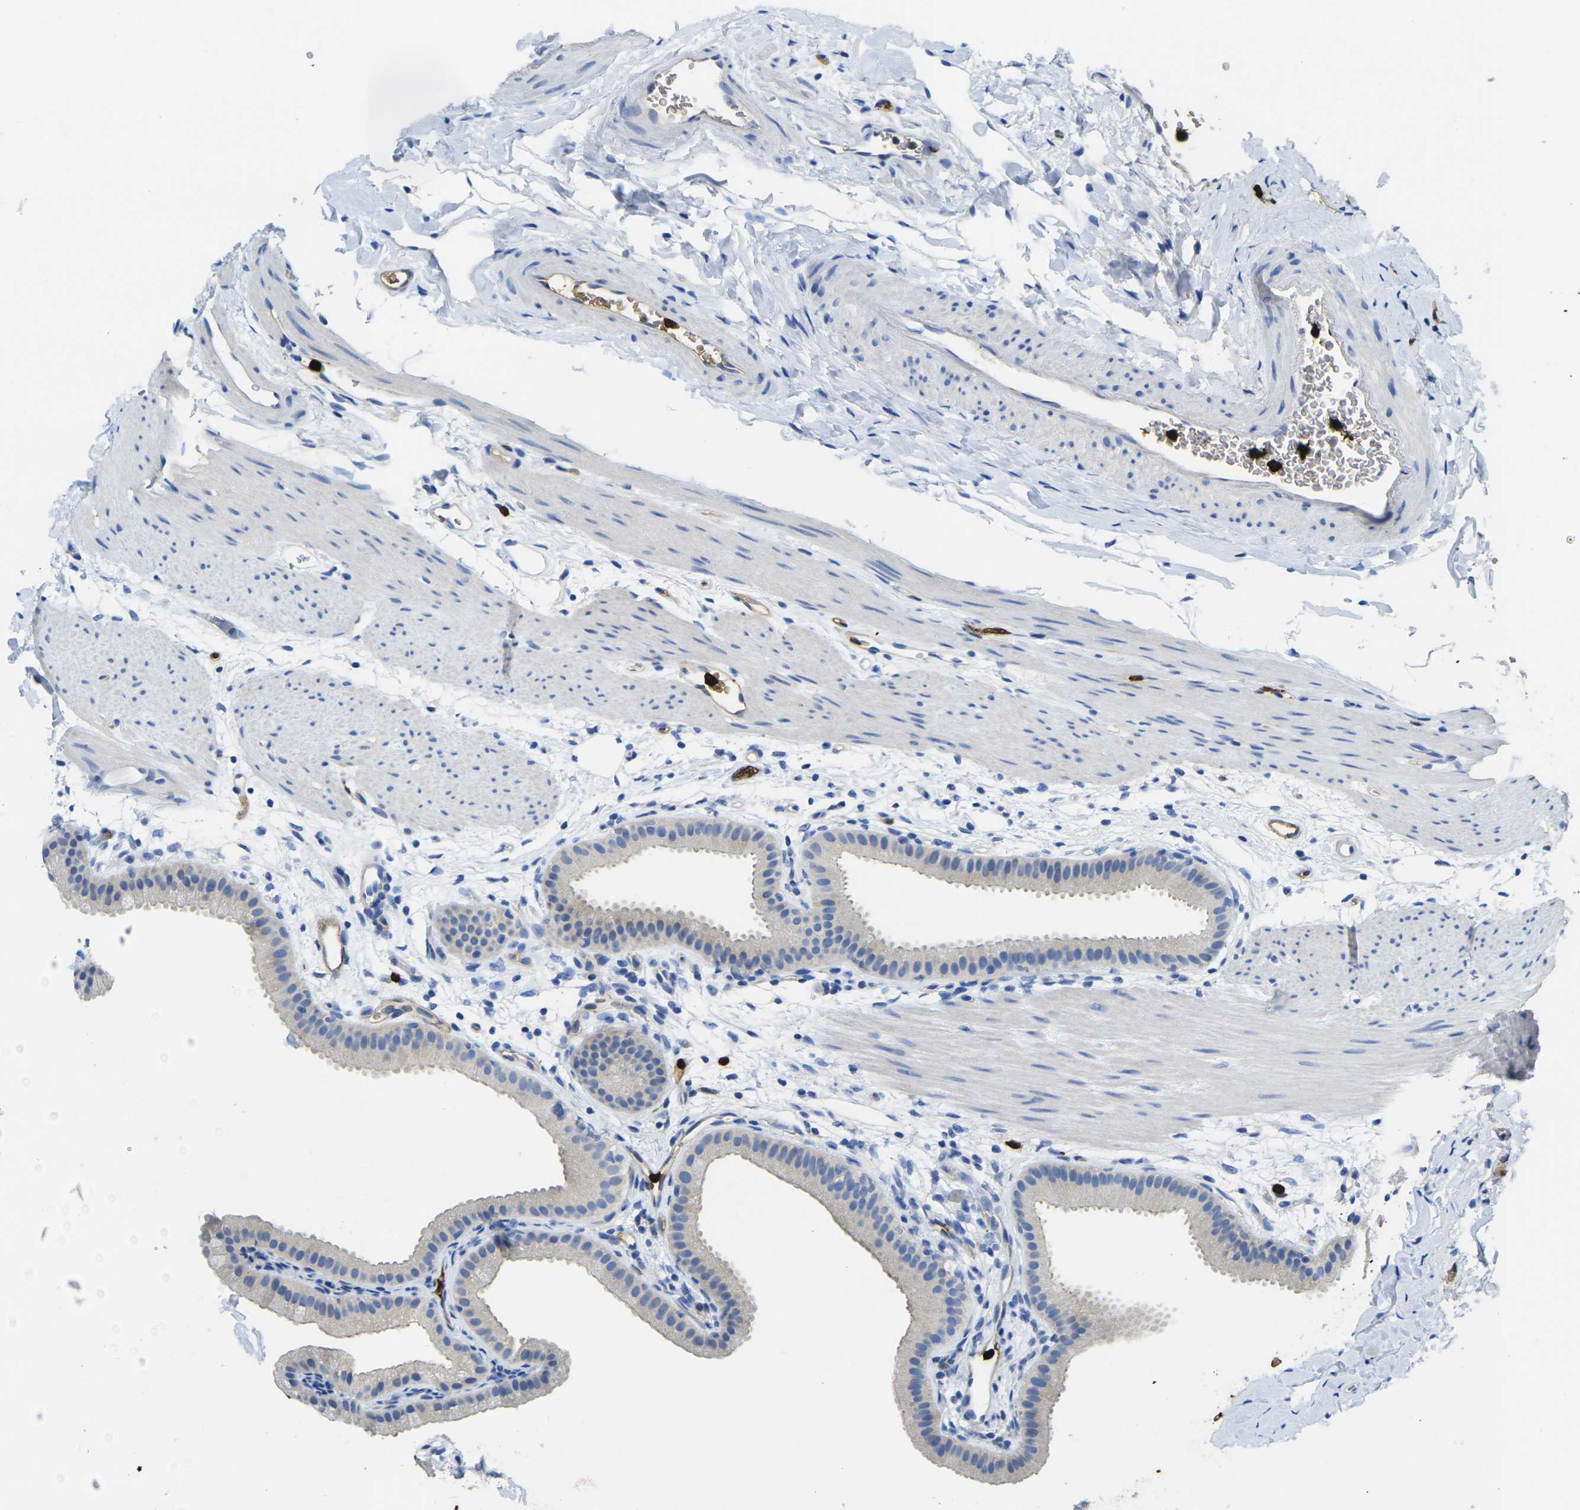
{"staining": {"intensity": "weak", "quantity": "25%-75%", "location": "cytoplasmic/membranous"}, "tissue": "gallbladder", "cell_type": "Glandular cells", "image_type": "normal", "snomed": [{"axis": "morphology", "description": "Normal tissue, NOS"}, {"axis": "topography", "description": "Gallbladder"}], "caption": "The photomicrograph demonstrates staining of unremarkable gallbladder, revealing weak cytoplasmic/membranous protein expression (brown color) within glandular cells.", "gene": "S100A9", "patient": {"sex": "female", "age": 64}}